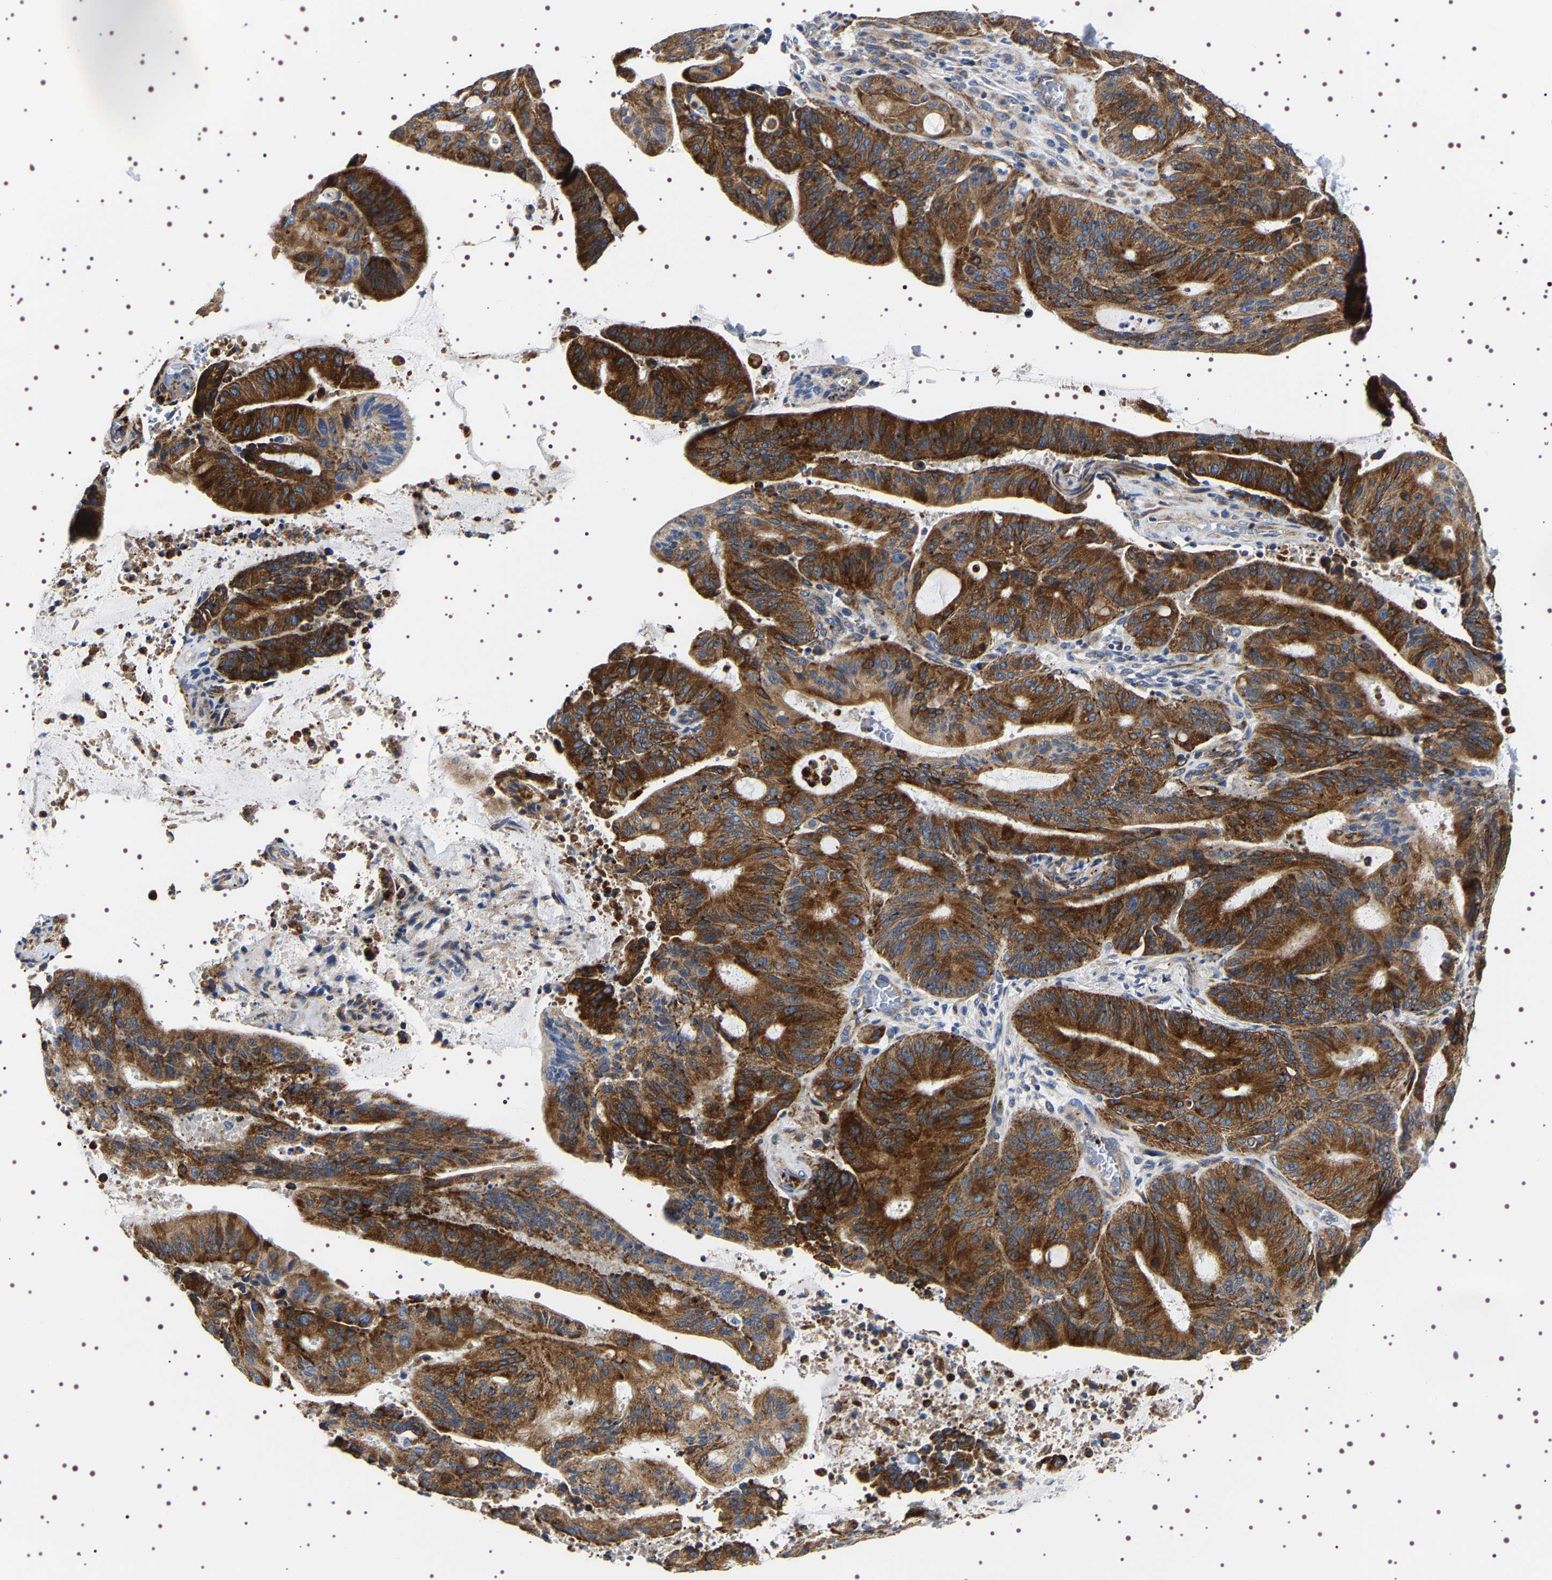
{"staining": {"intensity": "strong", "quantity": ">75%", "location": "cytoplasmic/membranous"}, "tissue": "liver cancer", "cell_type": "Tumor cells", "image_type": "cancer", "snomed": [{"axis": "morphology", "description": "Normal tissue, NOS"}, {"axis": "morphology", "description": "Cholangiocarcinoma"}, {"axis": "topography", "description": "Liver"}, {"axis": "topography", "description": "Peripheral nerve tissue"}], "caption": "Liver cancer (cholangiocarcinoma) tissue shows strong cytoplasmic/membranous expression in about >75% of tumor cells", "gene": "SQLE", "patient": {"sex": "female", "age": 73}}